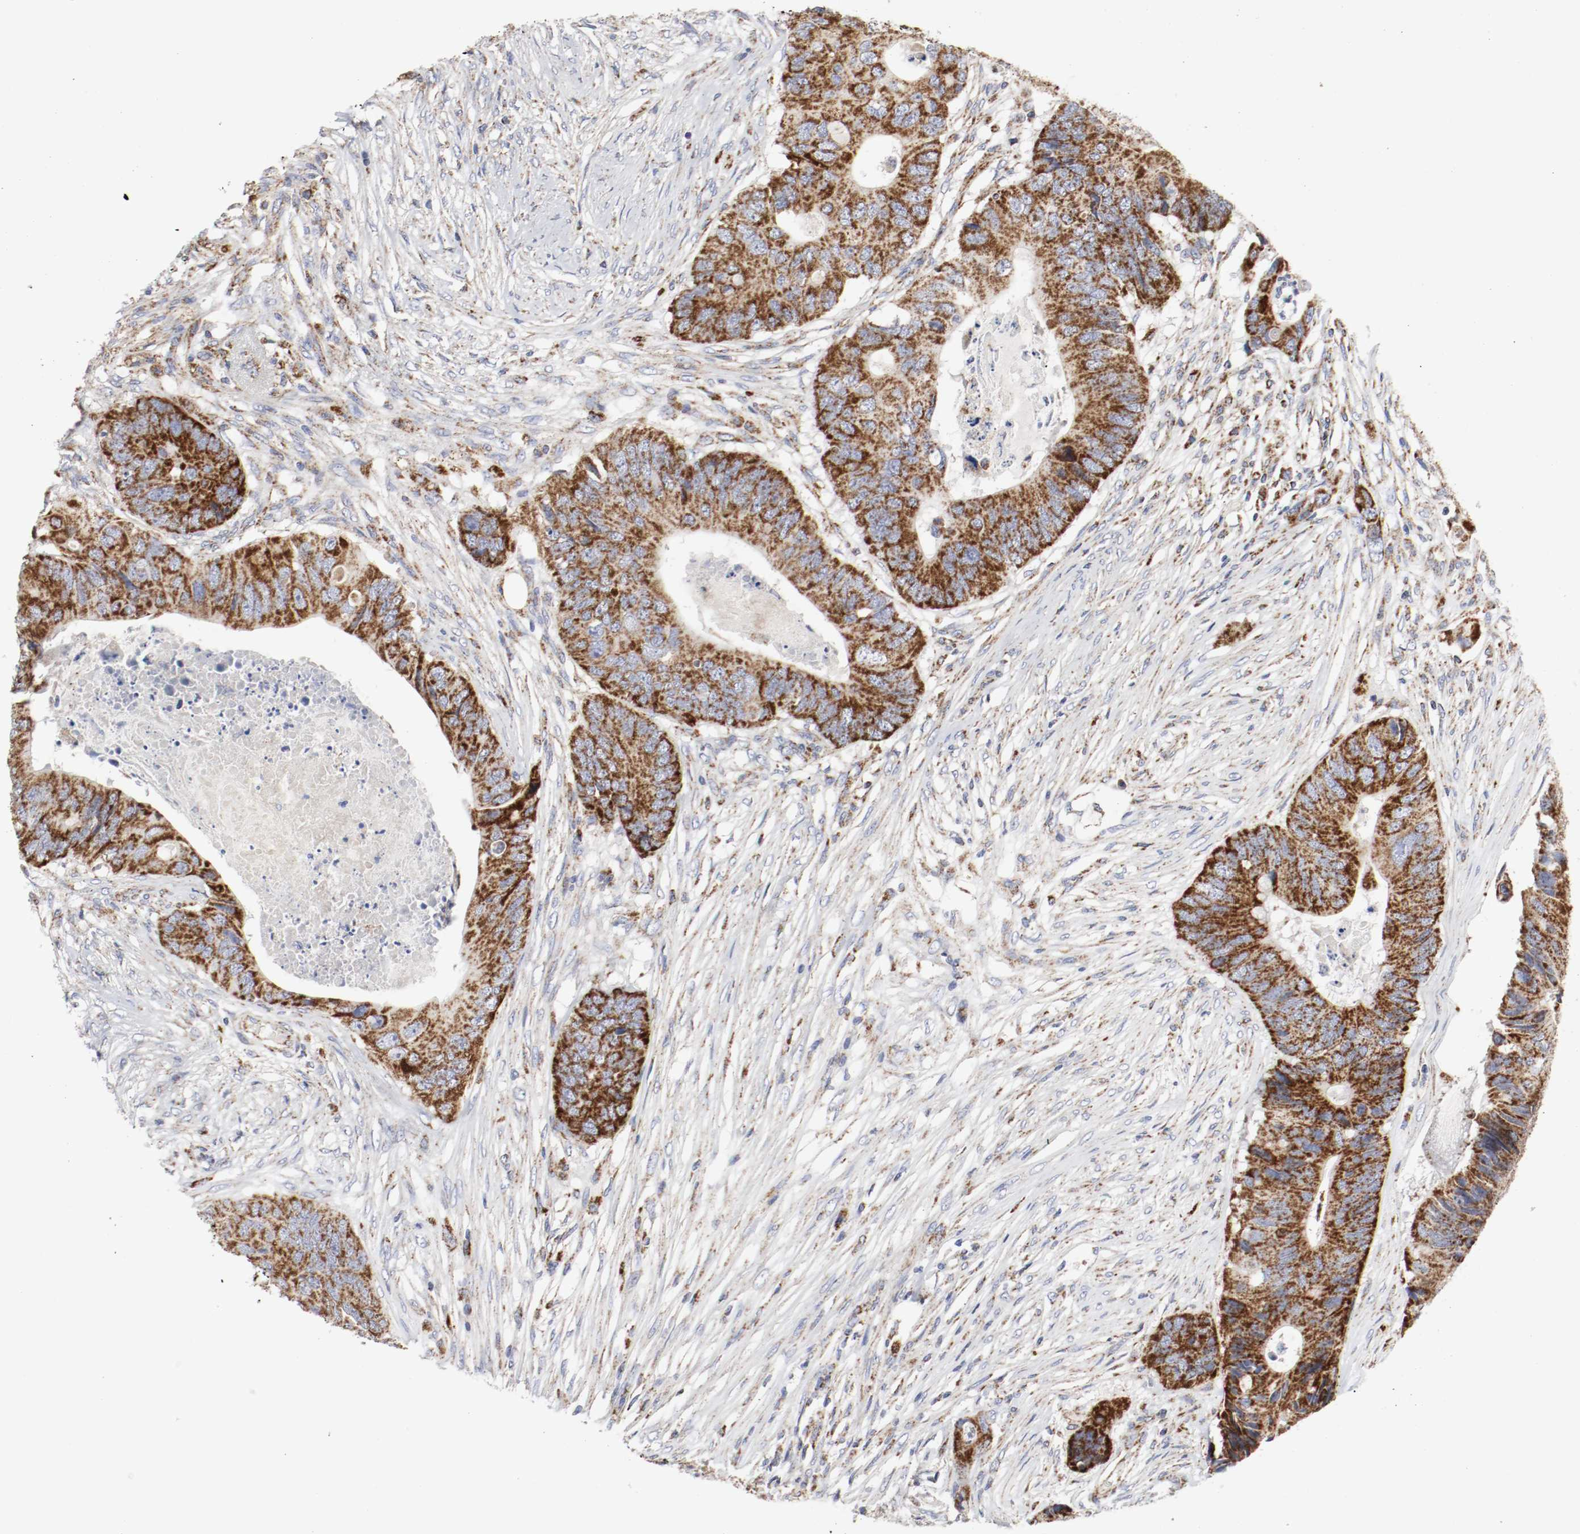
{"staining": {"intensity": "strong", "quantity": ">75%", "location": "cytoplasmic/membranous"}, "tissue": "colorectal cancer", "cell_type": "Tumor cells", "image_type": "cancer", "snomed": [{"axis": "morphology", "description": "Adenocarcinoma, NOS"}, {"axis": "topography", "description": "Colon"}], "caption": "The image displays a brown stain indicating the presence of a protein in the cytoplasmic/membranous of tumor cells in colorectal cancer (adenocarcinoma).", "gene": "AFG3L2", "patient": {"sex": "male", "age": 71}}